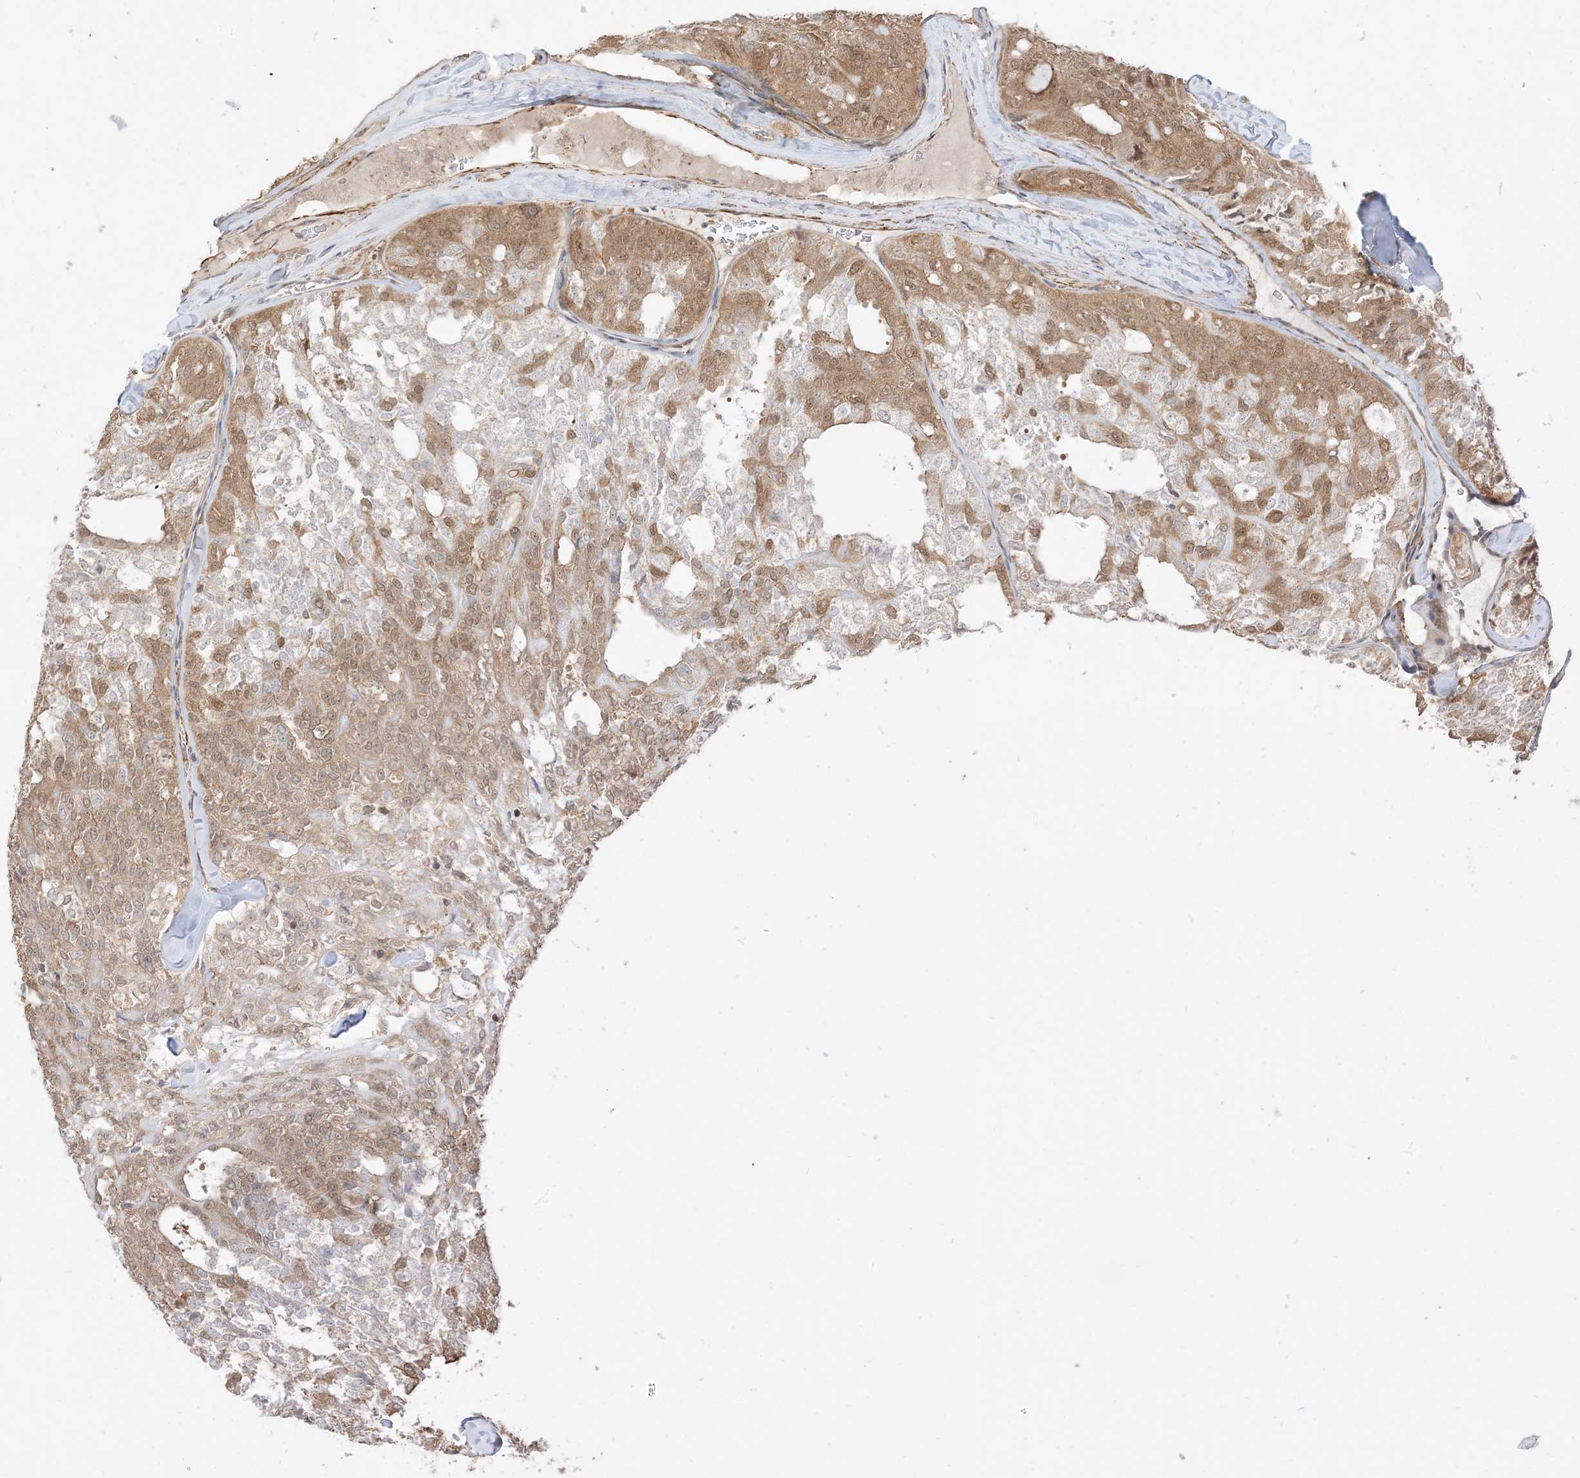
{"staining": {"intensity": "moderate", "quantity": ">75%", "location": "cytoplasmic/membranous,nuclear"}, "tissue": "thyroid cancer", "cell_type": "Tumor cells", "image_type": "cancer", "snomed": [{"axis": "morphology", "description": "Follicular adenoma carcinoma, NOS"}, {"axis": "topography", "description": "Thyroid gland"}], "caption": "Approximately >75% of tumor cells in human follicular adenoma carcinoma (thyroid) reveal moderate cytoplasmic/membranous and nuclear protein staining as visualized by brown immunohistochemical staining.", "gene": "TBCC", "patient": {"sex": "male", "age": 75}}